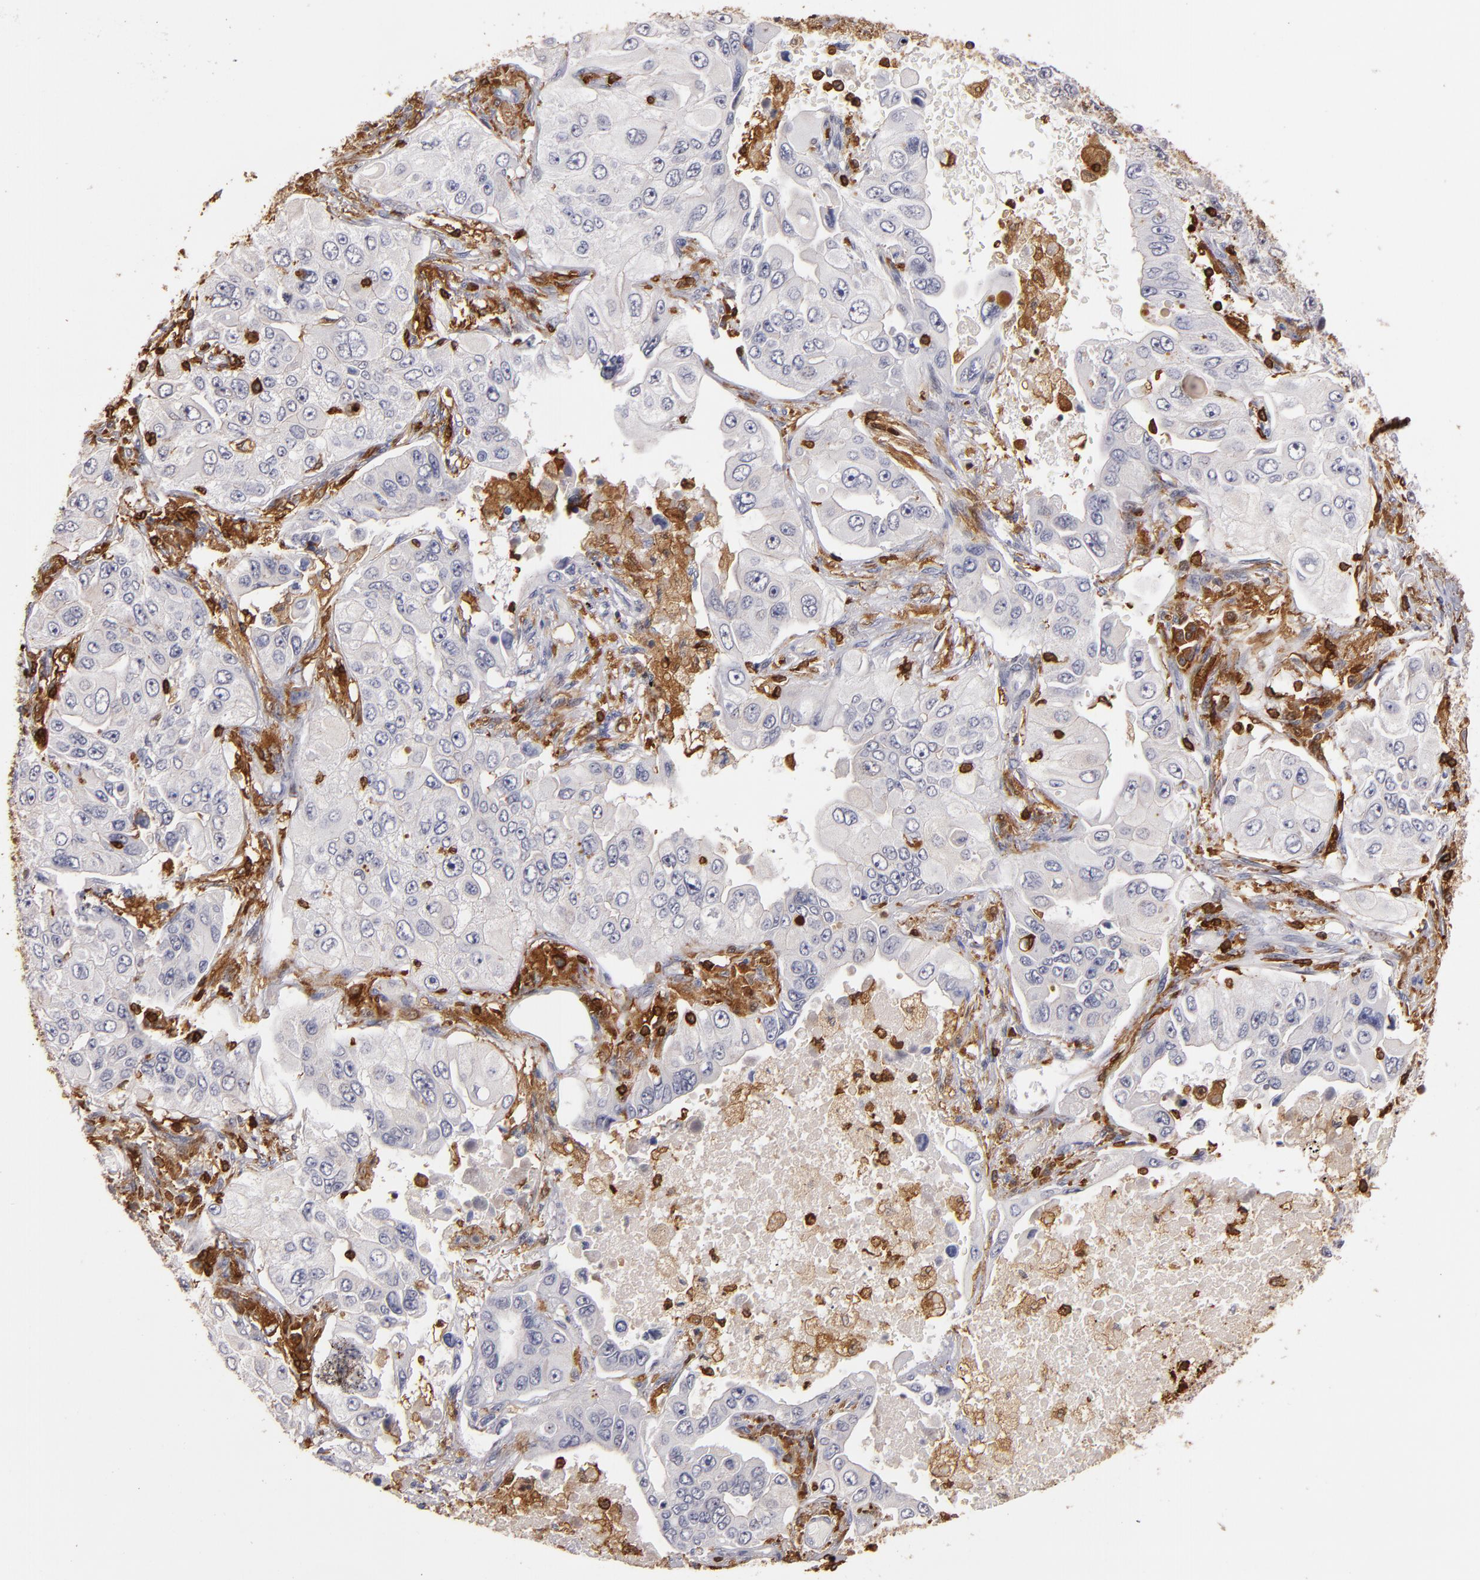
{"staining": {"intensity": "weak", "quantity": ">75%", "location": "cytoplasmic/membranous"}, "tissue": "lung cancer", "cell_type": "Tumor cells", "image_type": "cancer", "snomed": [{"axis": "morphology", "description": "Adenocarcinoma, NOS"}, {"axis": "topography", "description": "Lung"}], "caption": "Protein staining of lung cancer tissue reveals weak cytoplasmic/membranous positivity in approximately >75% of tumor cells. (DAB (3,3'-diaminobenzidine) IHC with brightfield microscopy, high magnification).", "gene": "WAS", "patient": {"sex": "male", "age": 84}}